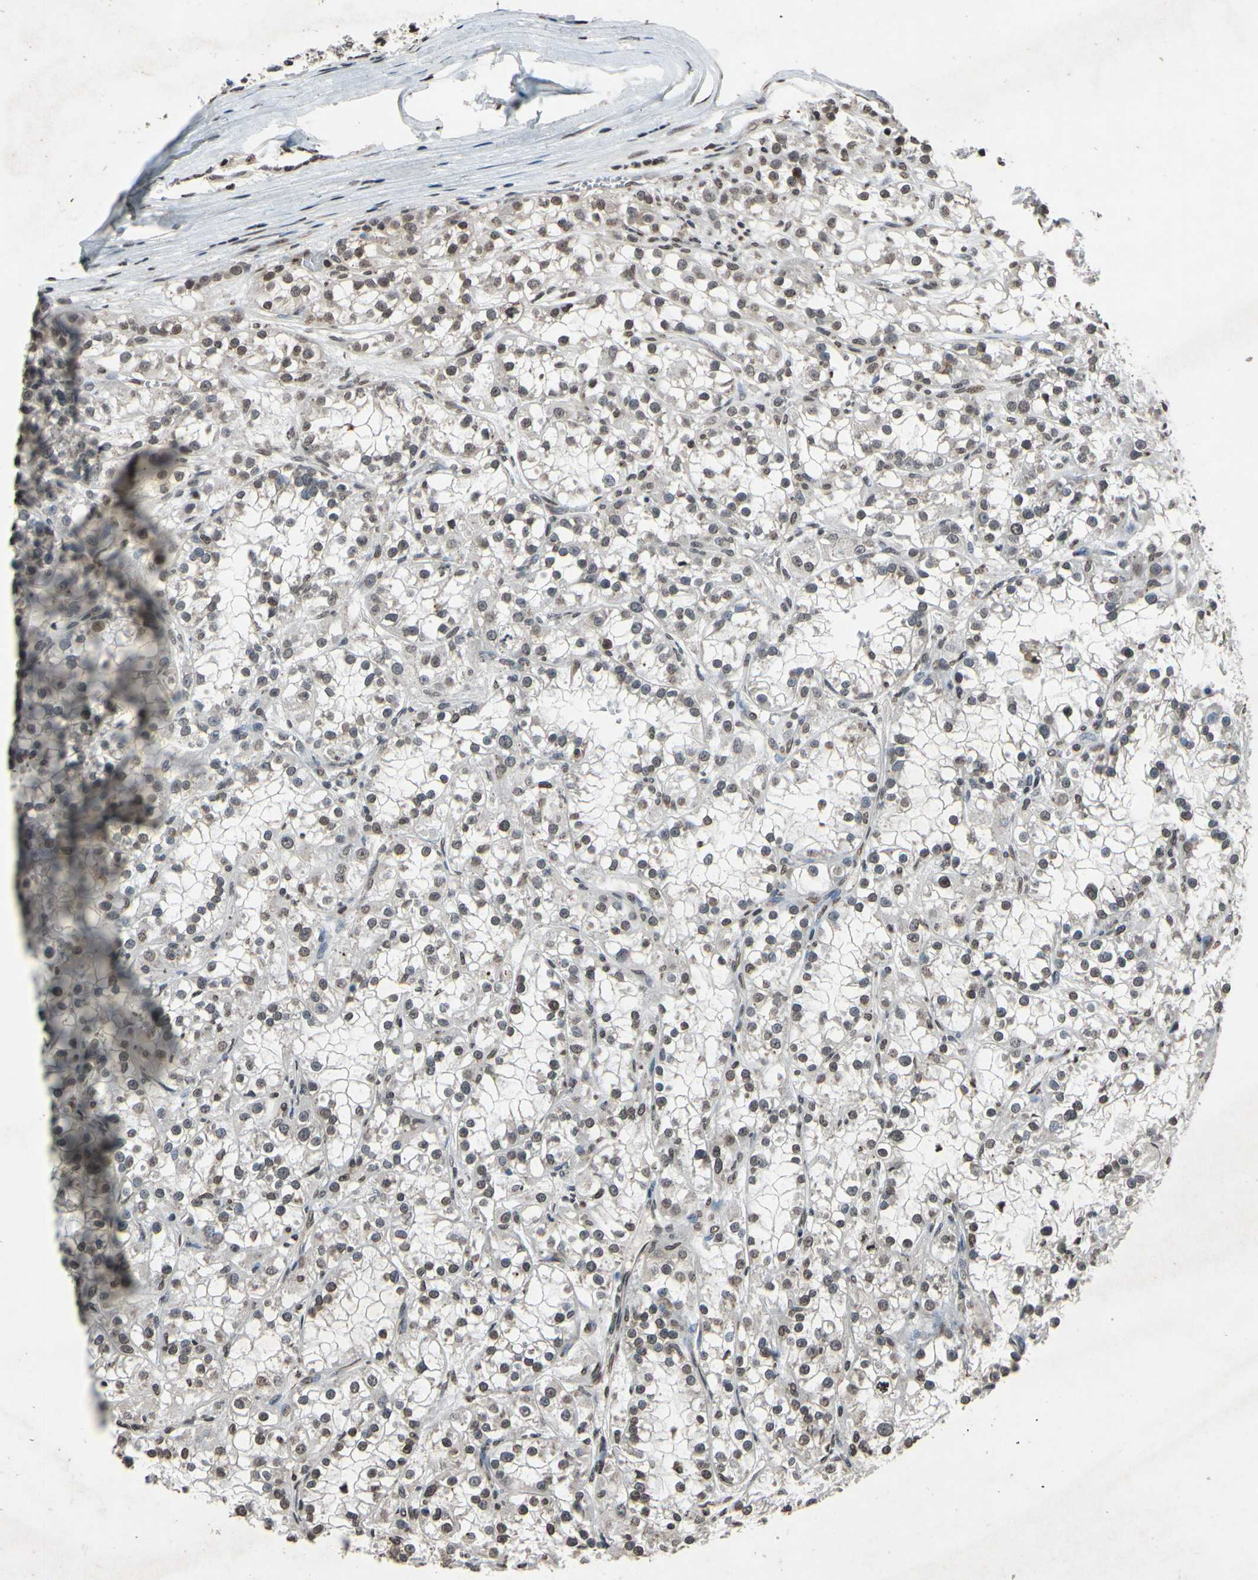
{"staining": {"intensity": "weak", "quantity": "<25%", "location": "nuclear"}, "tissue": "renal cancer", "cell_type": "Tumor cells", "image_type": "cancer", "snomed": [{"axis": "morphology", "description": "Adenocarcinoma, NOS"}, {"axis": "topography", "description": "Kidney"}], "caption": "High magnification brightfield microscopy of renal adenocarcinoma stained with DAB (brown) and counterstained with hematoxylin (blue): tumor cells show no significant expression.", "gene": "HIPK2", "patient": {"sex": "female", "age": 52}}